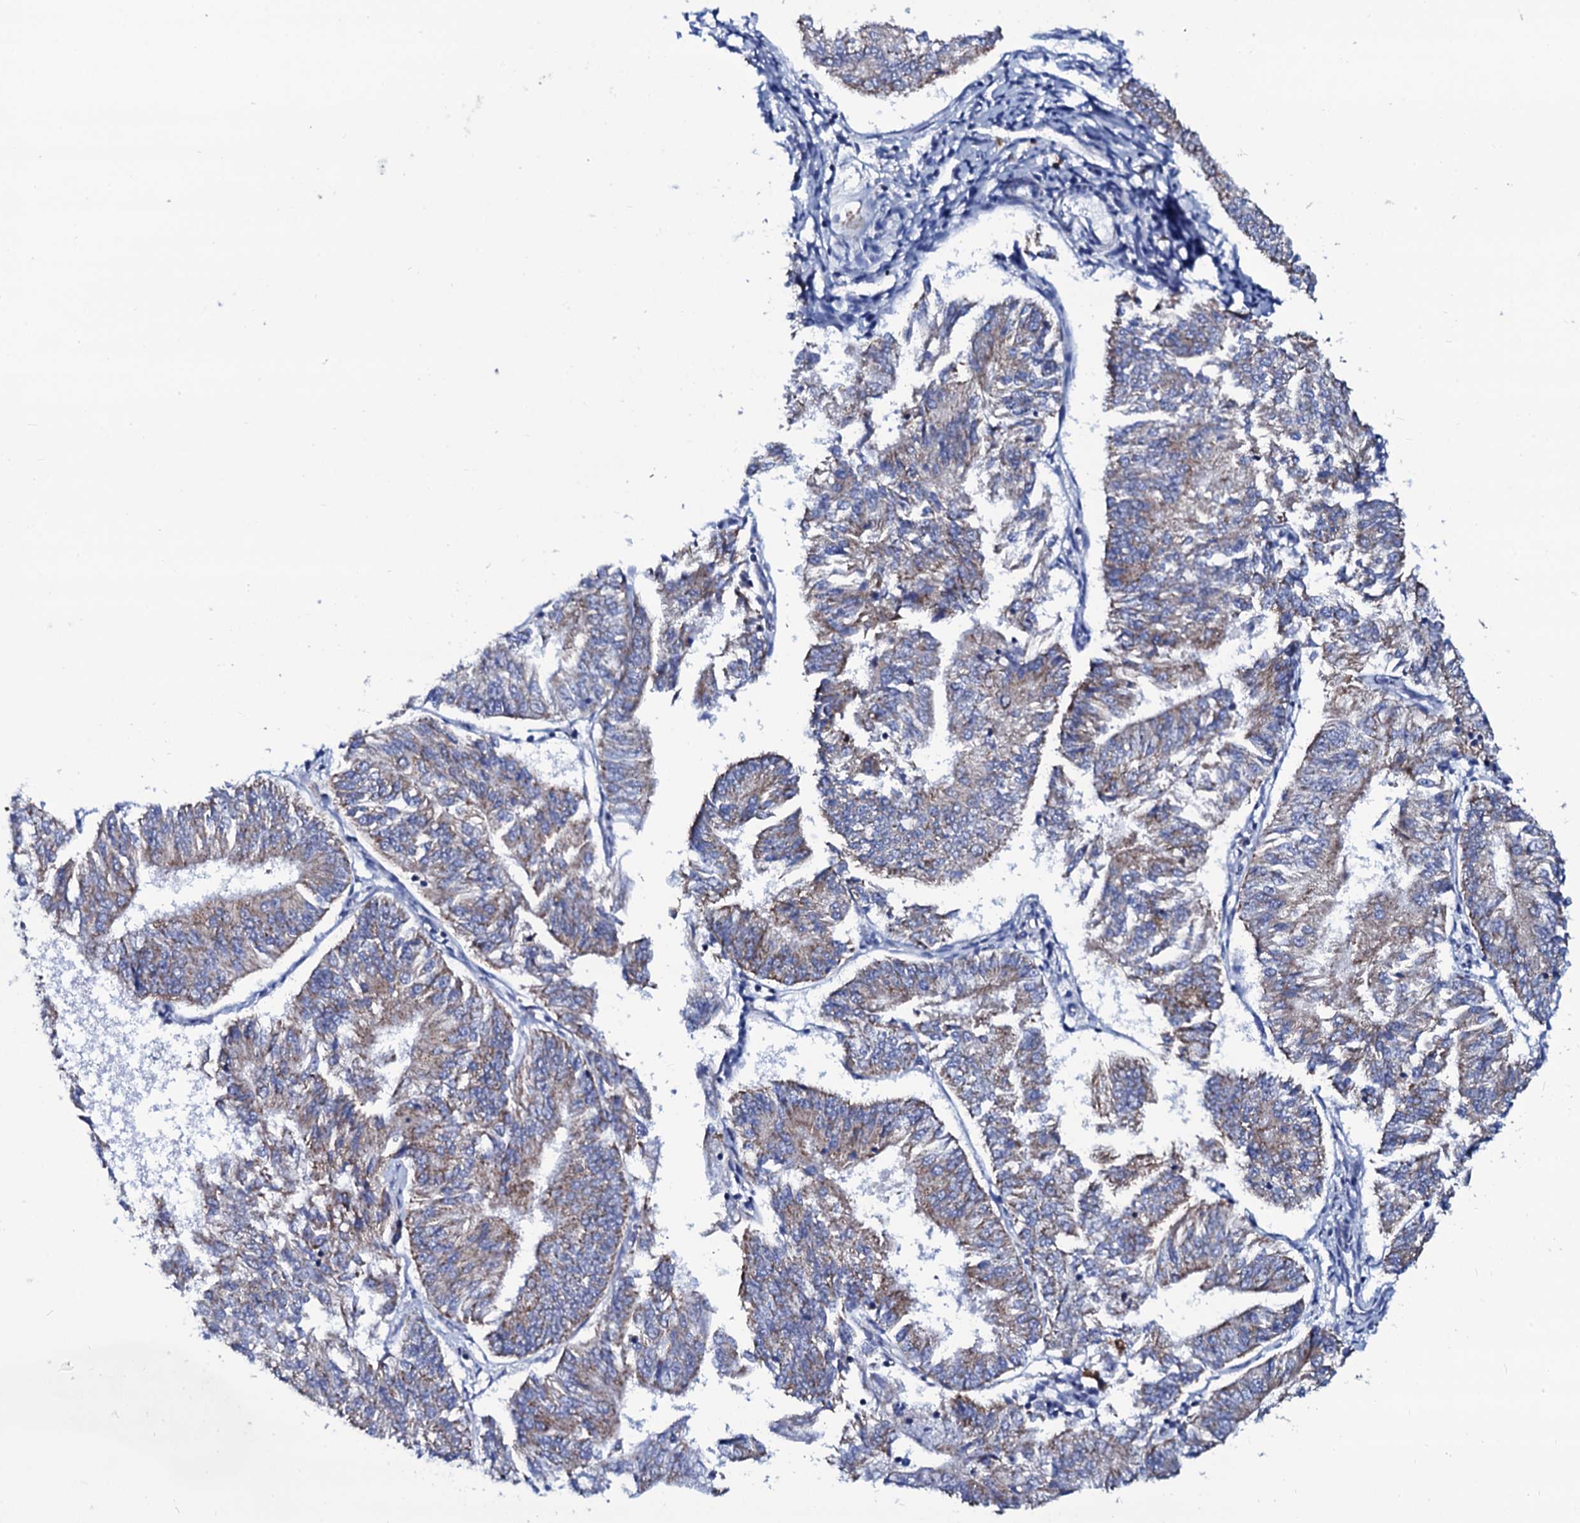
{"staining": {"intensity": "weak", "quantity": "25%-75%", "location": "cytoplasmic/membranous"}, "tissue": "endometrial cancer", "cell_type": "Tumor cells", "image_type": "cancer", "snomed": [{"axis": "morphology", "description": "Adenocarcinoma, NOS"}, {"axis": "topography", "description": "Endometrium"}], "caption": "This micrograph exhibits immunohistochemistry (IHC) staining of human adenocarcinoma (endometrial), with low weak cytoplasmic/membranous staining in approximately 25%-75% of tumor cells.", "gene": "SLC37A4", "patient": {"sex": "female", "age": 58}}